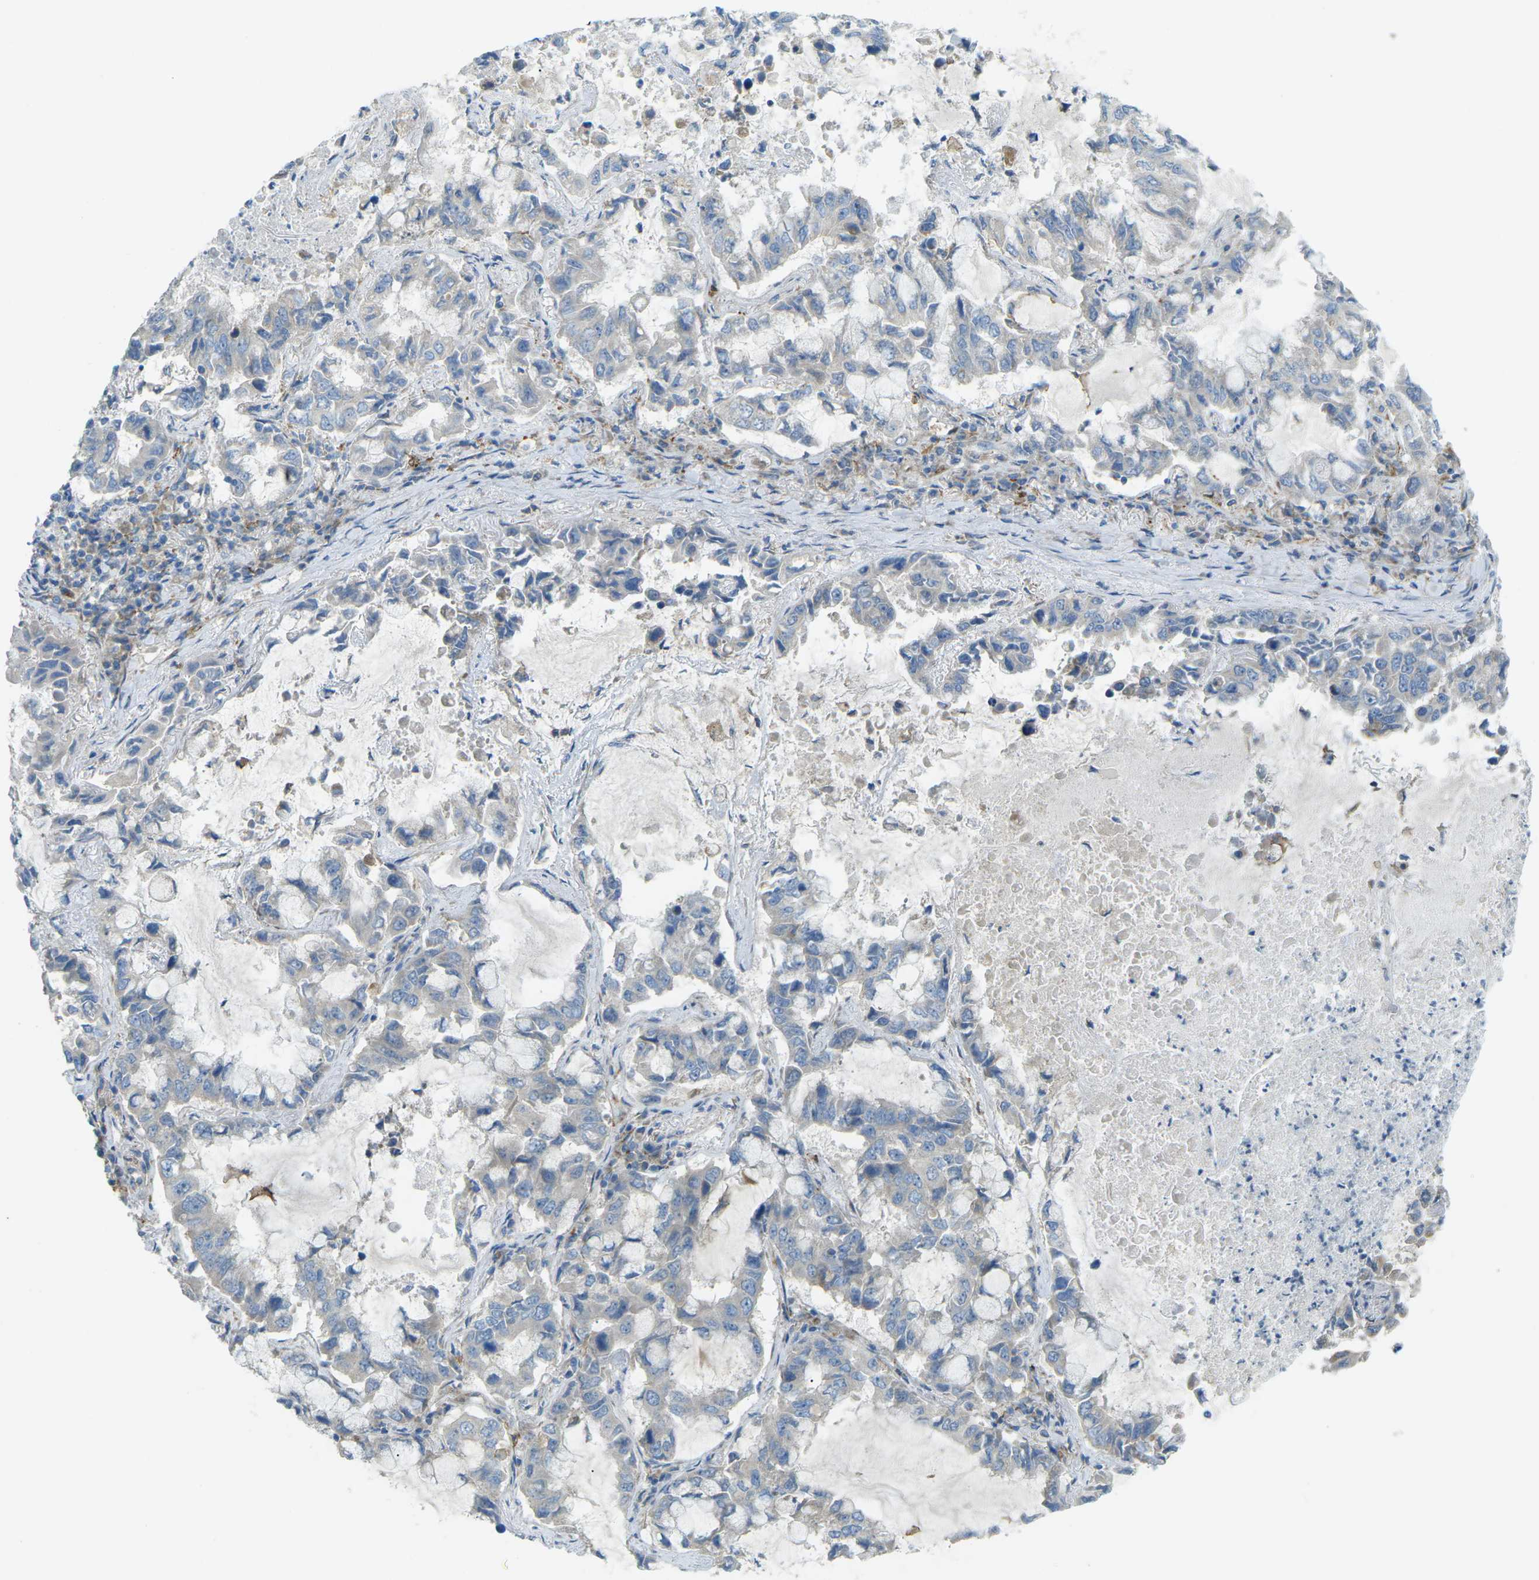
{"staining": {"intensity": "negative", "quantity": "none", "location": "none"}, "tissue": "lung cancer", "cell_type": "Tumor cells", "image_type": "cancer", "snomed": [{"axis": "morphology", "description": "Adenocarcinoma, NOS"}, {"axis": "topography", "description": "Lung"}], "caption": "Tumor cells are negative for brown protein staining in lung cancer (adenocarcinoma). (DAB immunohistochemistry (IHC) visualized using brightfield microscopy, high magnification).", "gene": "MYLK4", "patient": {"sex": "male", "age": 64}}